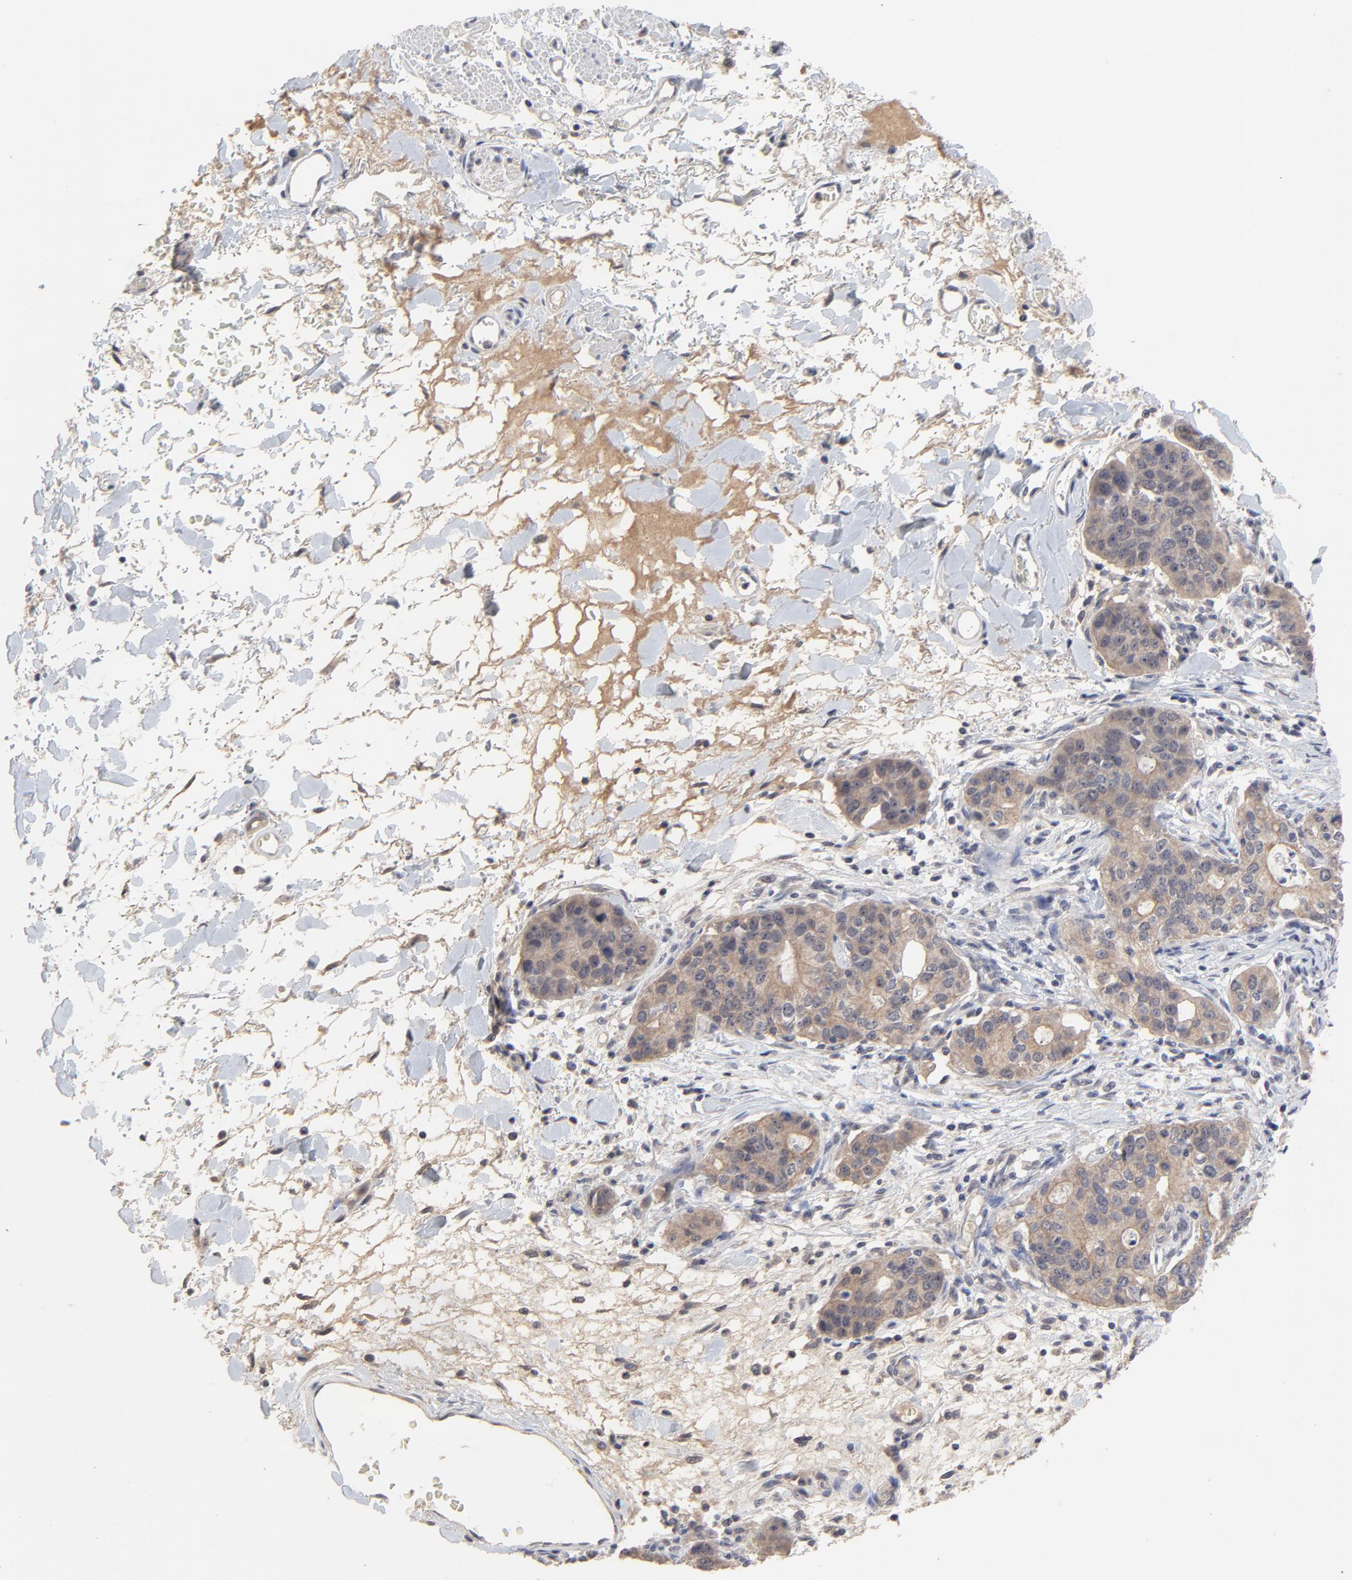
{"staining": {"intensity": "weak", "quantity": ">75%", "location": "cytoplasmic/membranous"}, "tissue": "stomach cancer", "cell_type": "Tumor cells", "image_type": "cancer", "snomed": [{"axis": "morphology", "description": "Adenocarcinoma, NOS"}, {"axis": "topography", "description": "Esophagus"}, {"axis": "topography", "description": "Stomach"}], "caption": "A low amount of weak cytoplasmic/membranous positivity is identified in approximately >75% of tumor cells in stomach cancer tissue.", "gene": "FAM199X", "patient": {"sex": "male", "age": 74}}